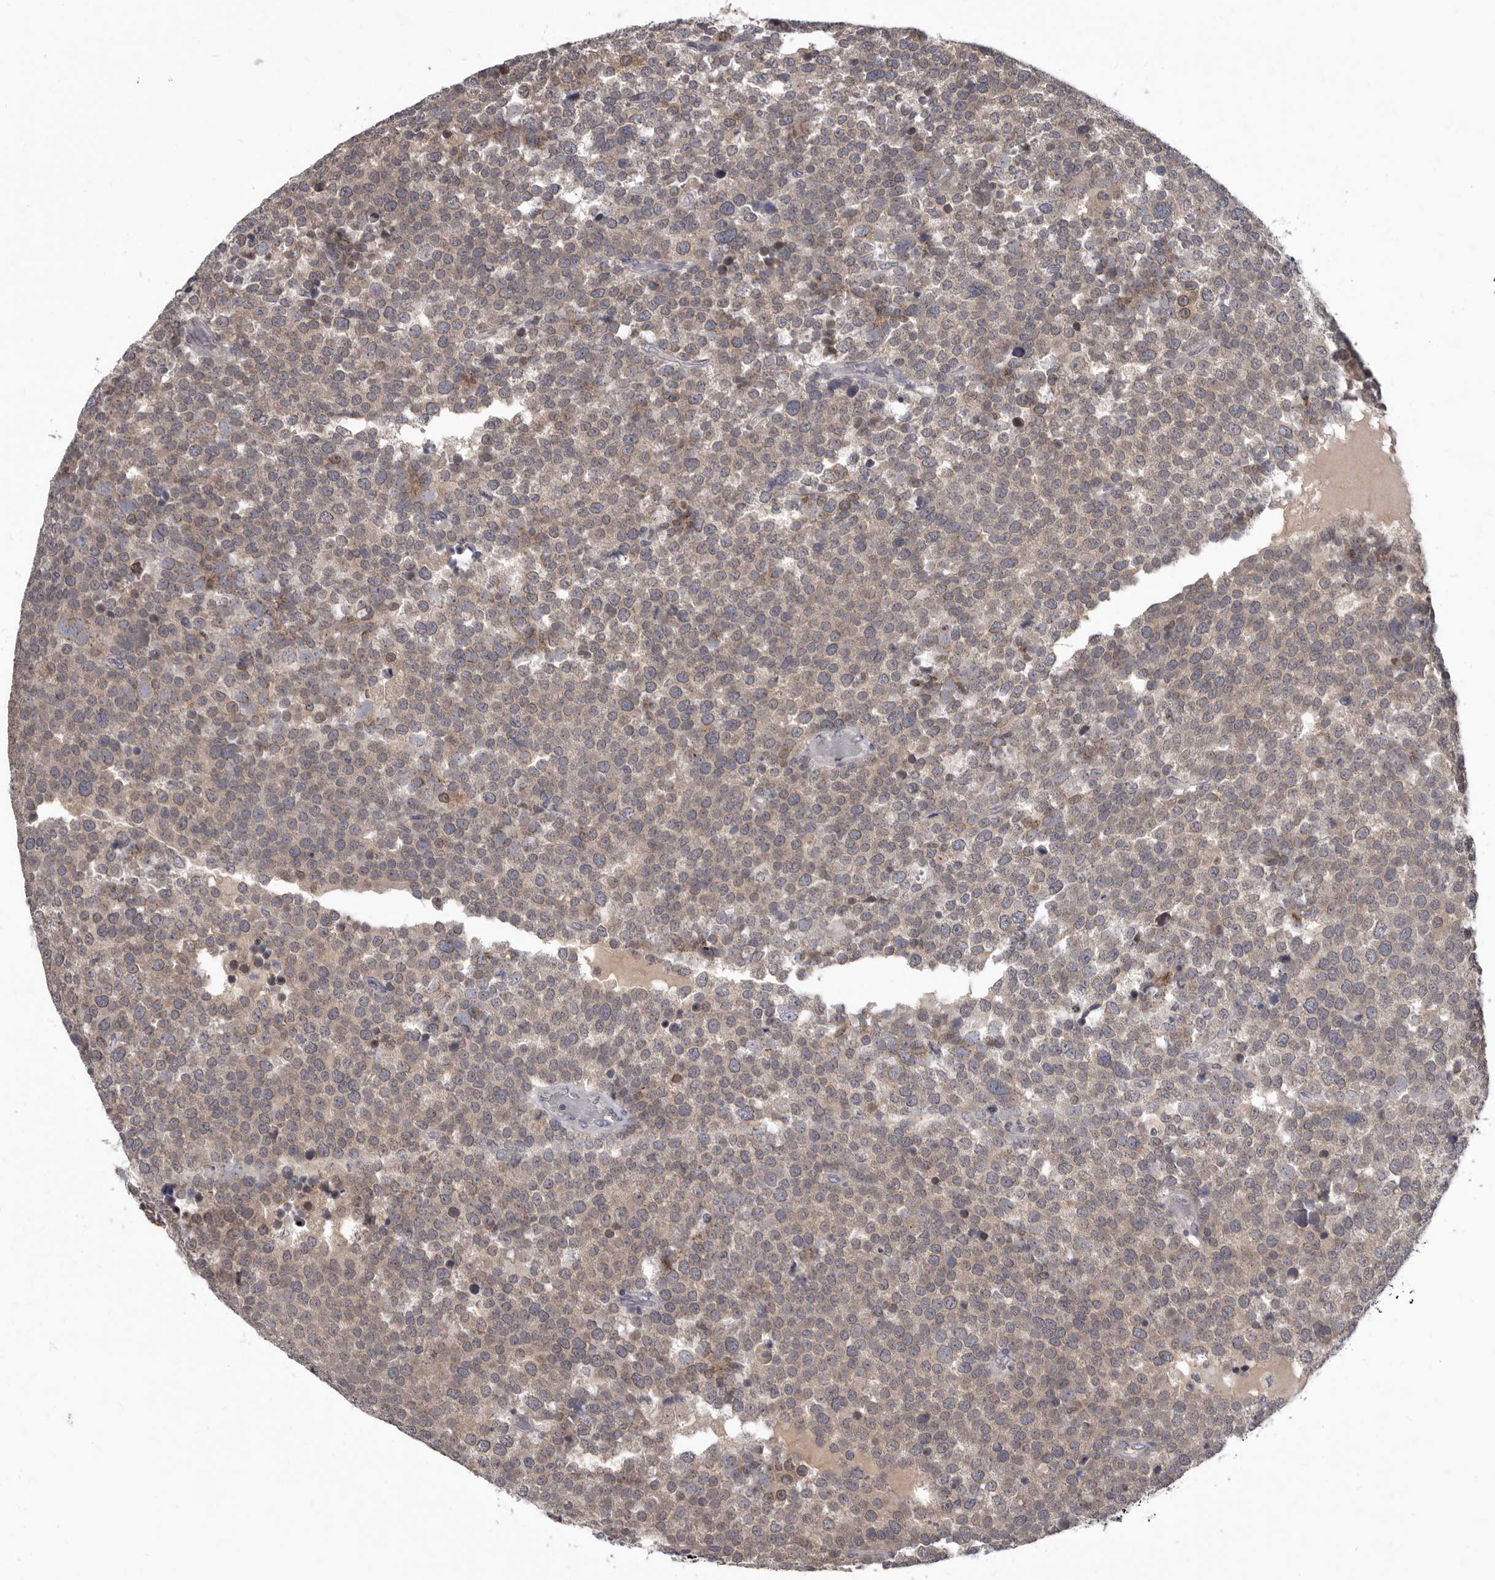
{"staining": {"intensity": "weak", "quantity": "25%-75%", "location": "cytoplasmic/membranous"}, "tissue": "testis cancer", "cell_type": "Tumor cells", "image_type": "cancer", "snomed": [{"axis": "morphology", "description": "Seminoma, NOS"}, {"axis": "topography", "description": "Testis"}], "caption": "Immunohistochemistry of seminoma (testis) exhibits low levels of weak cytoplasmic/membranous positivity in approximately 25%-75% of tumor cells.", "gene": "SULT1E1", "patient": {"sex": "male", "age": 71}}